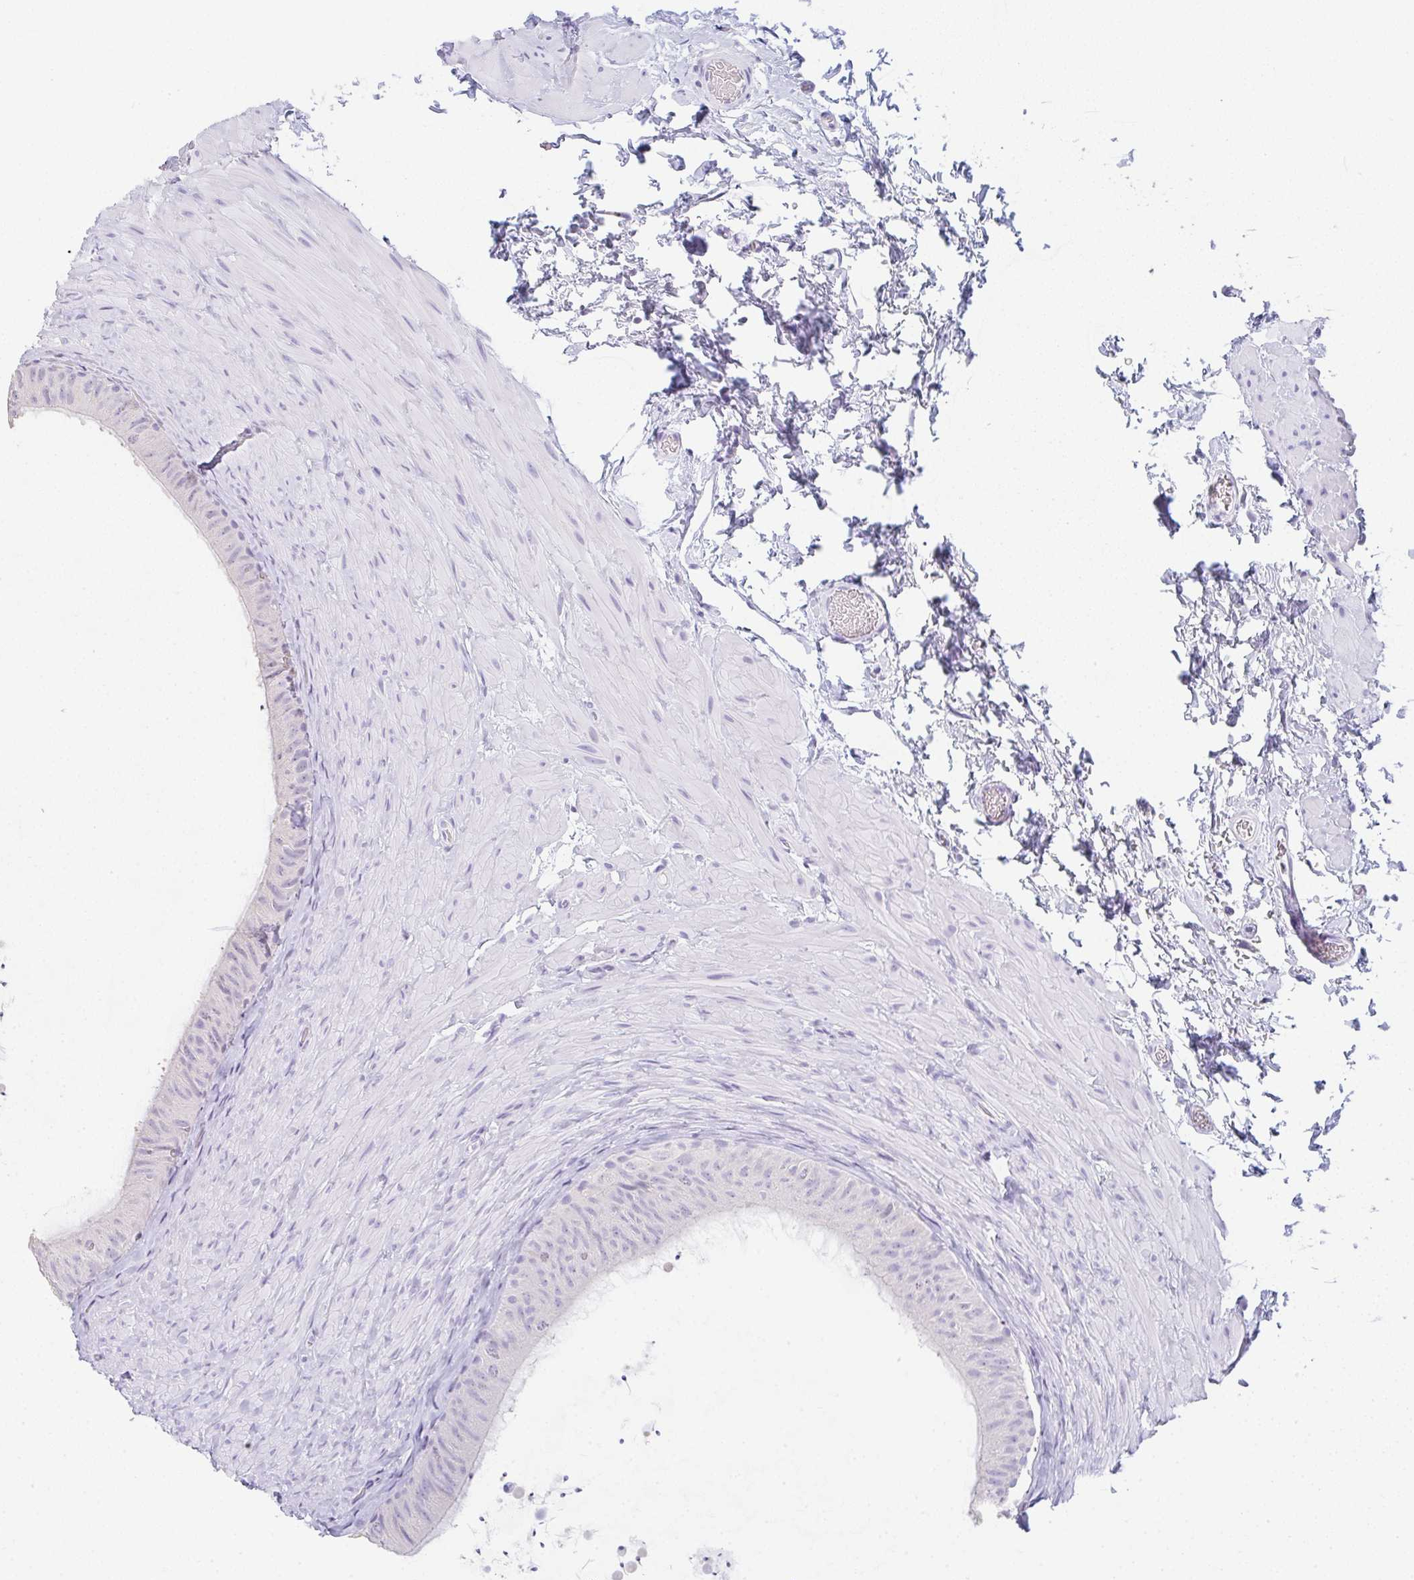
{"staining": {"intensity": "negative", "quantity": "none", "location": "none"}, "tissue": "epididymis", "cell_type": "Glandular cells", "image_type": "normal", "snomed": [{"axis": "morphology", "description": "Normal tissue, NOS"}, {"axis": "topography", "description": "Epididymis, spermatic cord, NOS"}, {"axis": "topography", "description": "Epididymis"}], "caption": "Histopathology image shows no significant protein staining in glandular cells of unremarkable epididymis.", "gene": "LPAR4", "patient": {"sex": "male", "age": 31}}